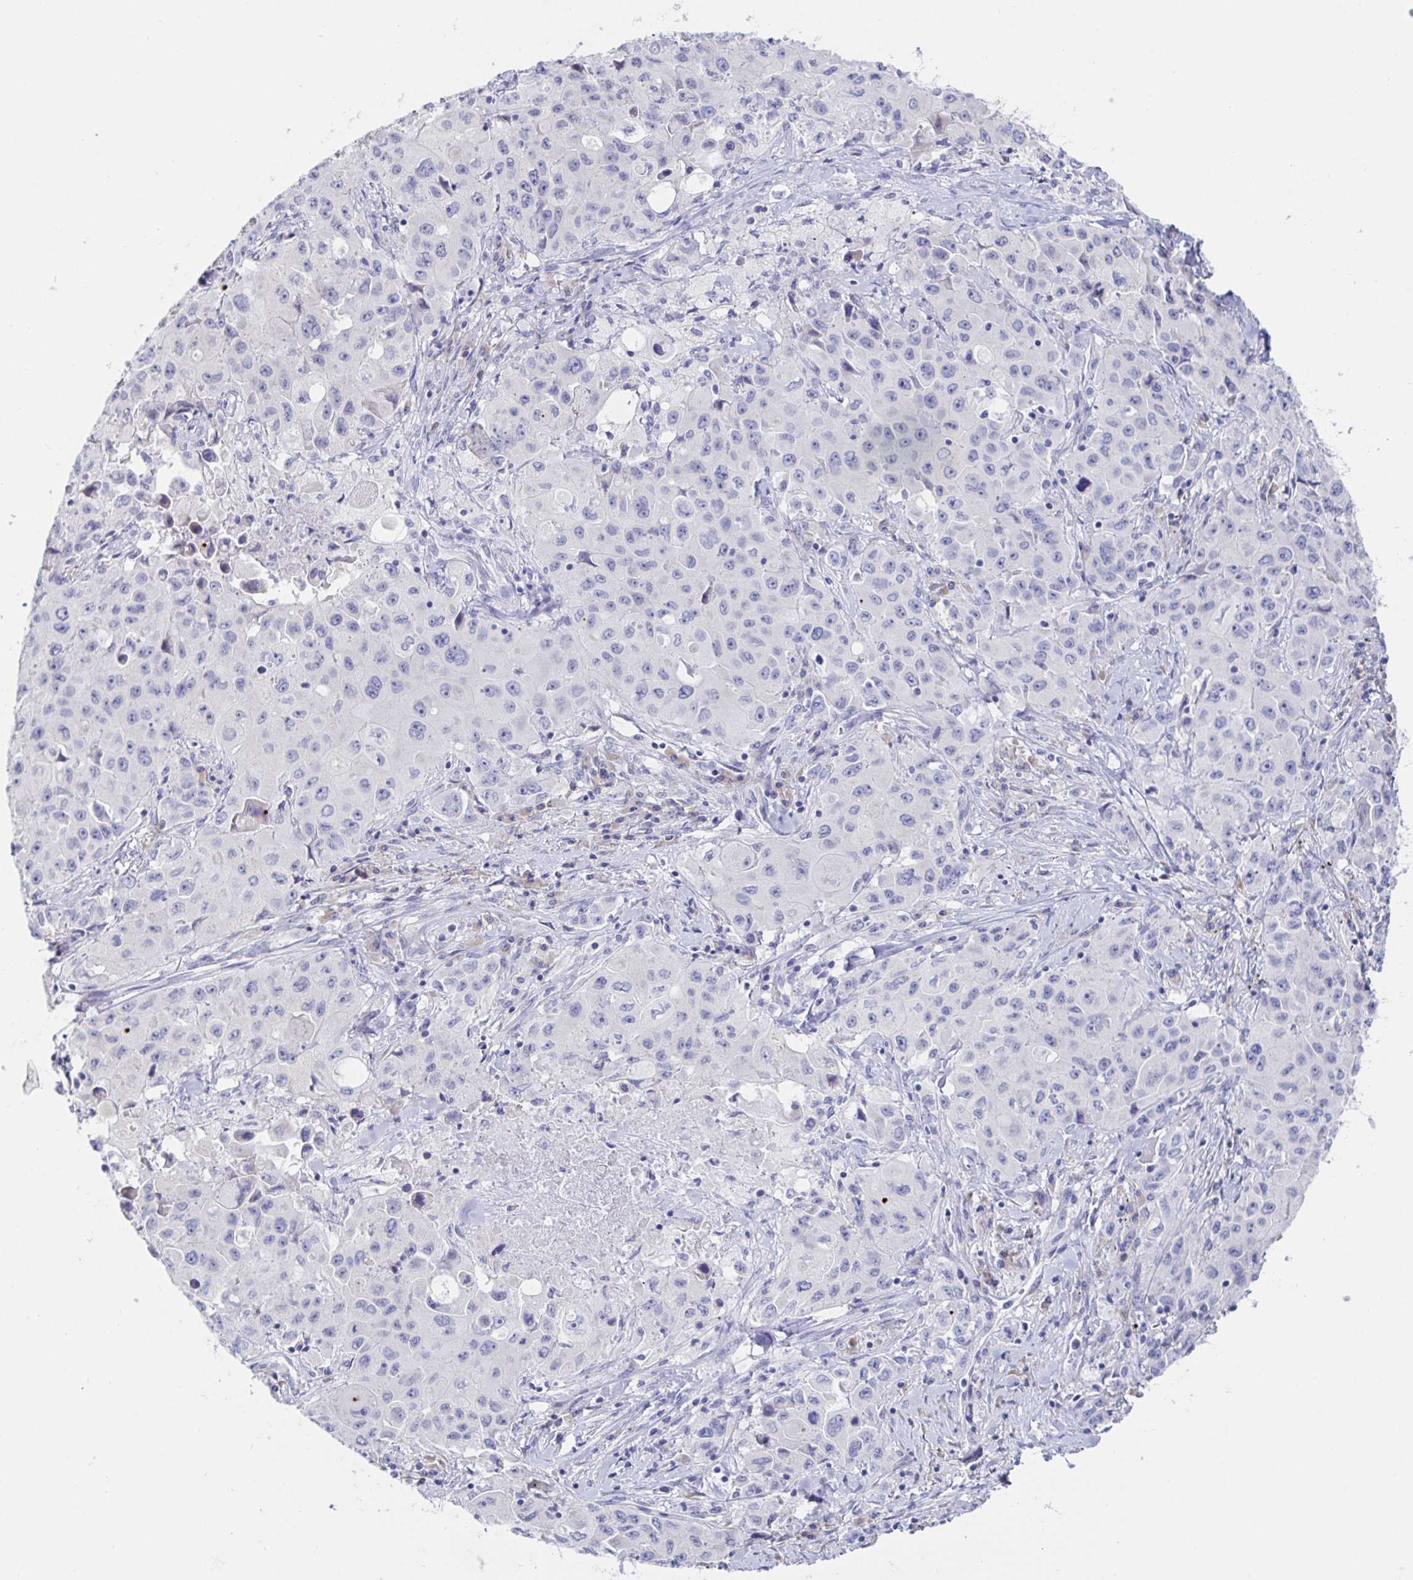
{"staining": {"intensity": "negative", "quantity": "none", "location": "none"}, "tissue": "lung cancer", "cell_type": "Tumor cells", "image_type": "cancer", "snomed": [{"axis": "morphology", "description": "Squamous cell carcinoma, NOS"}, {"axis": "topography", "description": "Lung"}], "caption": "Tumor cells are negative for protein expression in human squamous cell carcinoma (lung).", "gene": "SIAH3", "patient": {"sex": "male", "age": 63}}